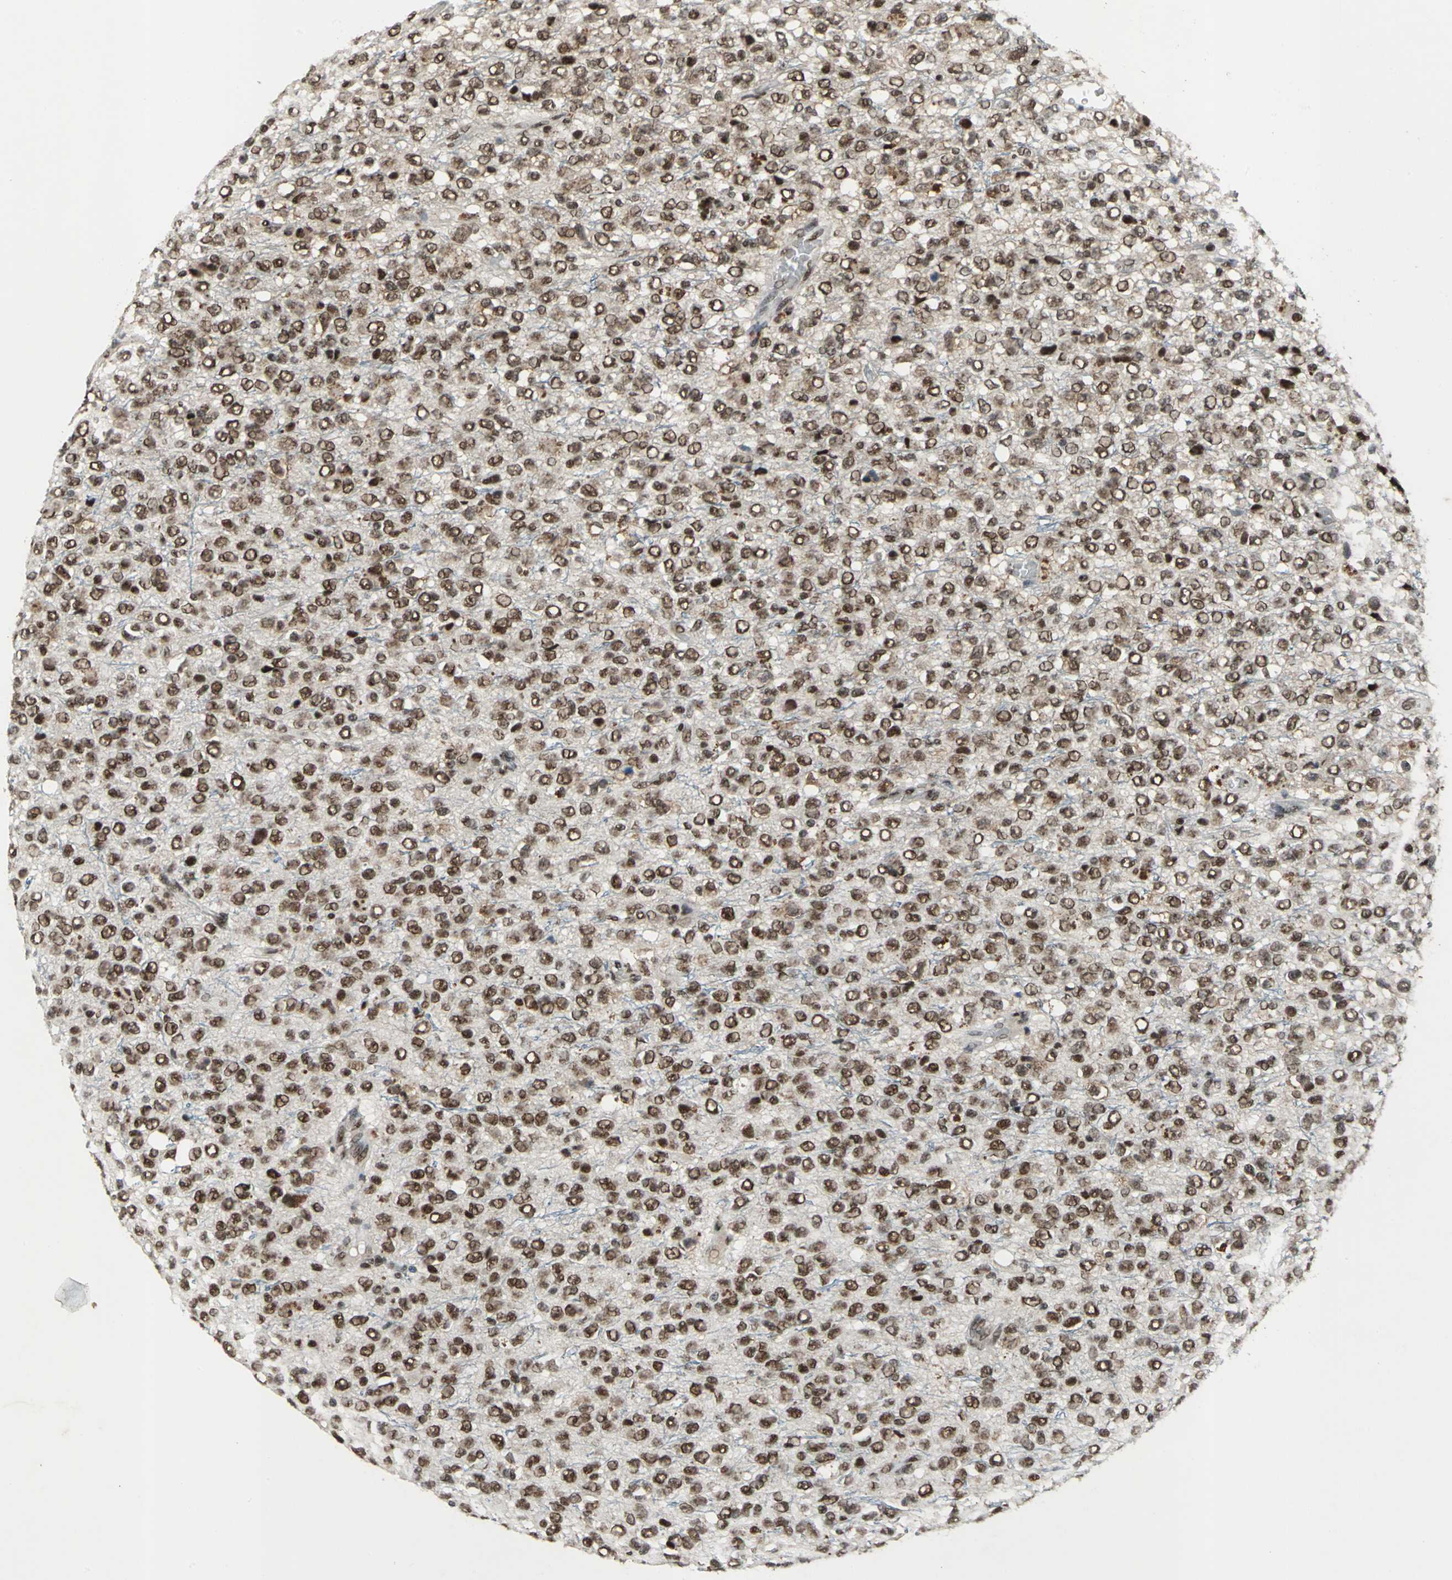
{"staining": {"intensity": "strong", "quantity": ">75%", "location": "nuclear"}, "tissue": "glioma", "cell_type": "Tumor cells", "image_type": "cancer", "snomed": [{"axis": "morphology", "description": "Glioma, malignant, High grade"}, {"axis": "topography", "description": "pancreas cauda"}], "caption": "About >75% of tumor cells in human glioma display strong nuclear protein positivity as visualized by brown immunohistochemical staining.", "gene": "MTA2", "patient": {"sex": "male", "age": 60}}